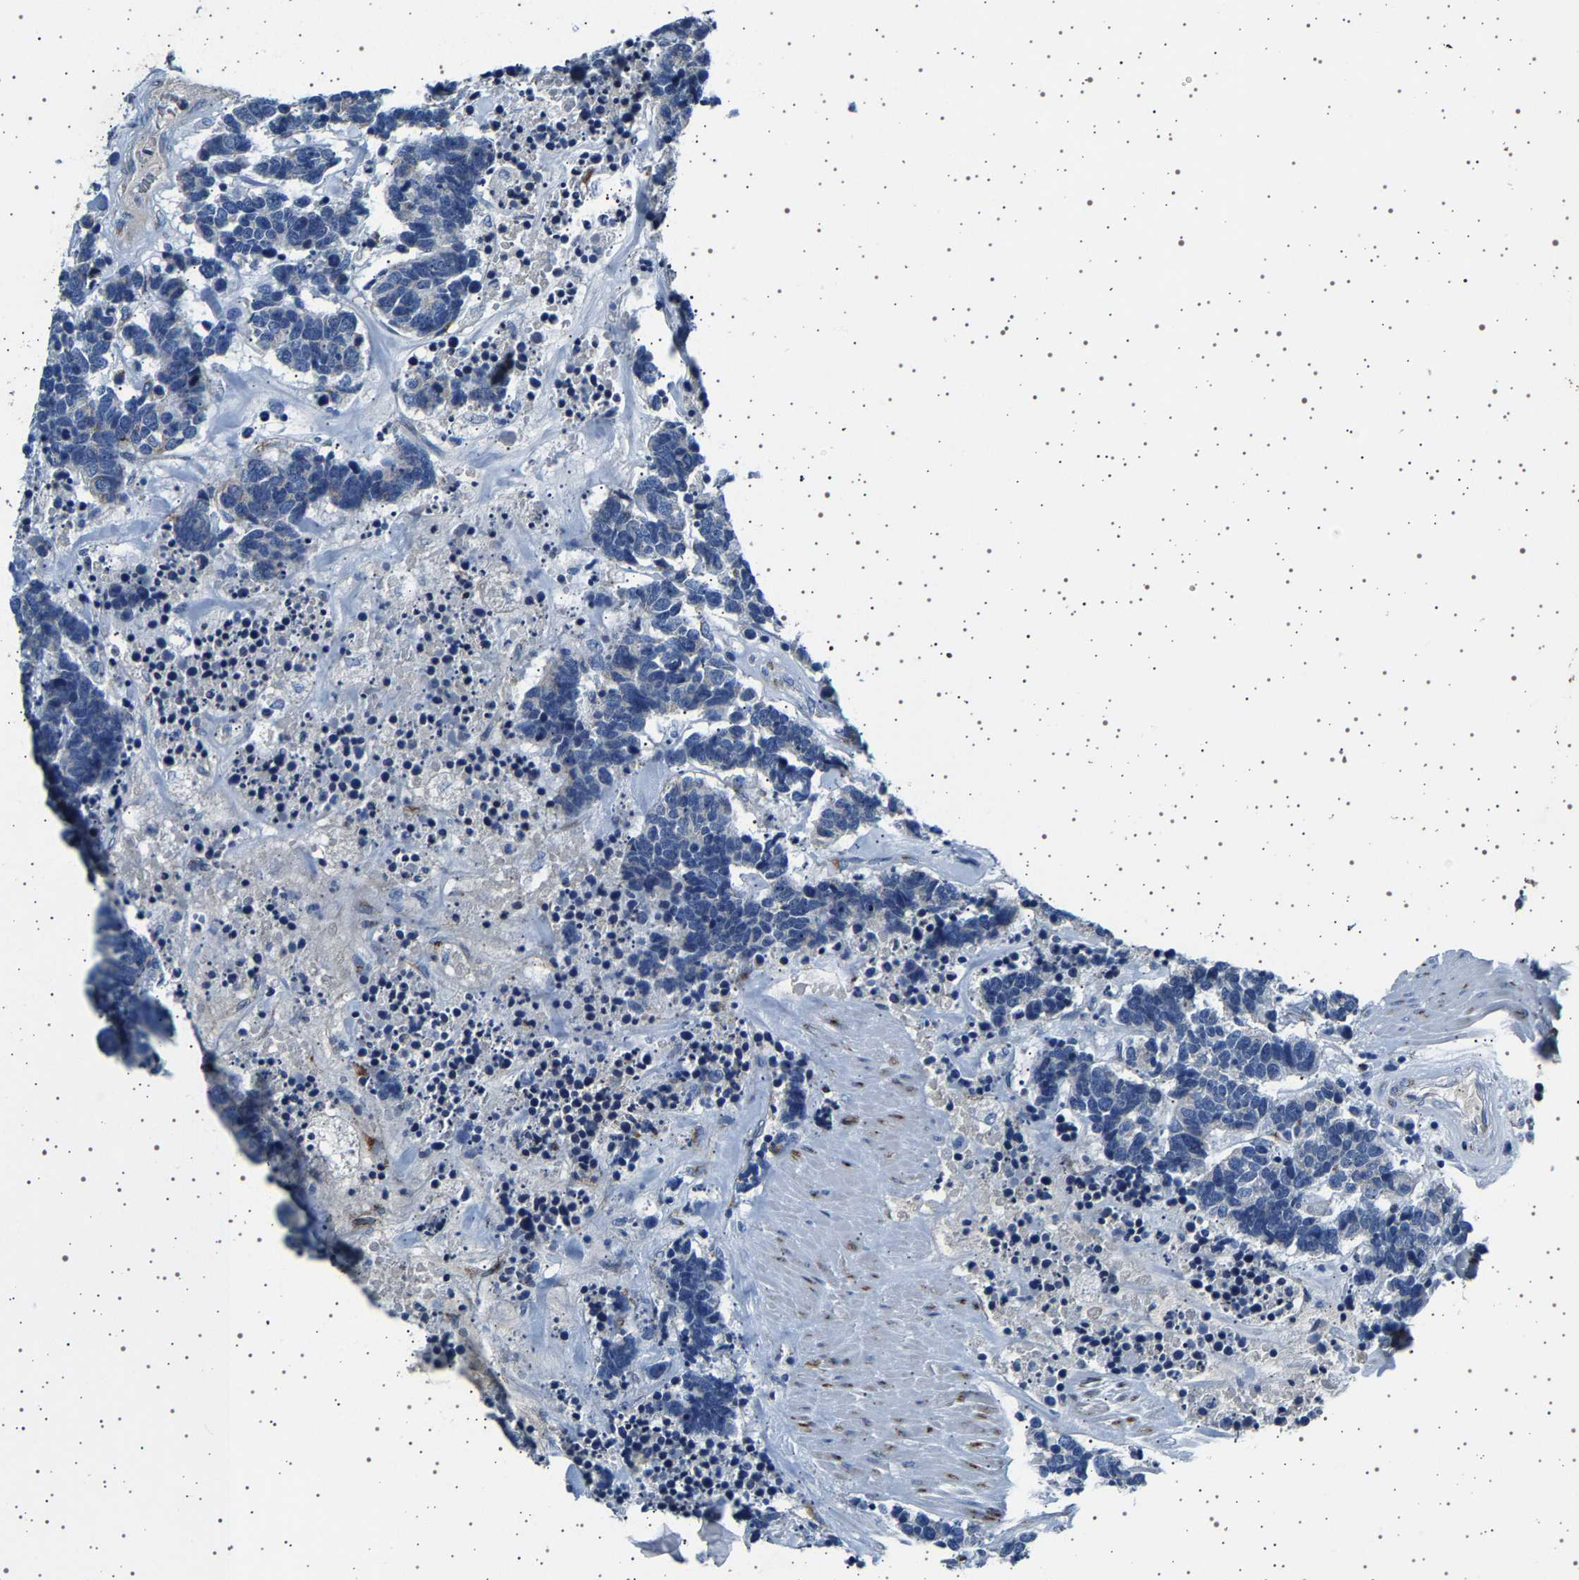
{"staining": {"intensity": "negative", "quantity": "none", "location": "none"}, "tissue": "carcinoid", "cell_type": "Tumor cells", "image_type": "cancer", "snomed": [{"axis": "morphology", "description": "Carcinoma, NOS"}, {"axis": "morphology", "description": "Carcinoid, malignant, NOS"}, {"axis": "topography", "description": "Urinary bladder"}], "caption": "IHC photomicrograph of neoplastic tissue: human carcinoid stained with DAB shows no significant protein expression in tumor cells.", "gene": "FTCD", "patient": {"sex": "male", "age": 57}}